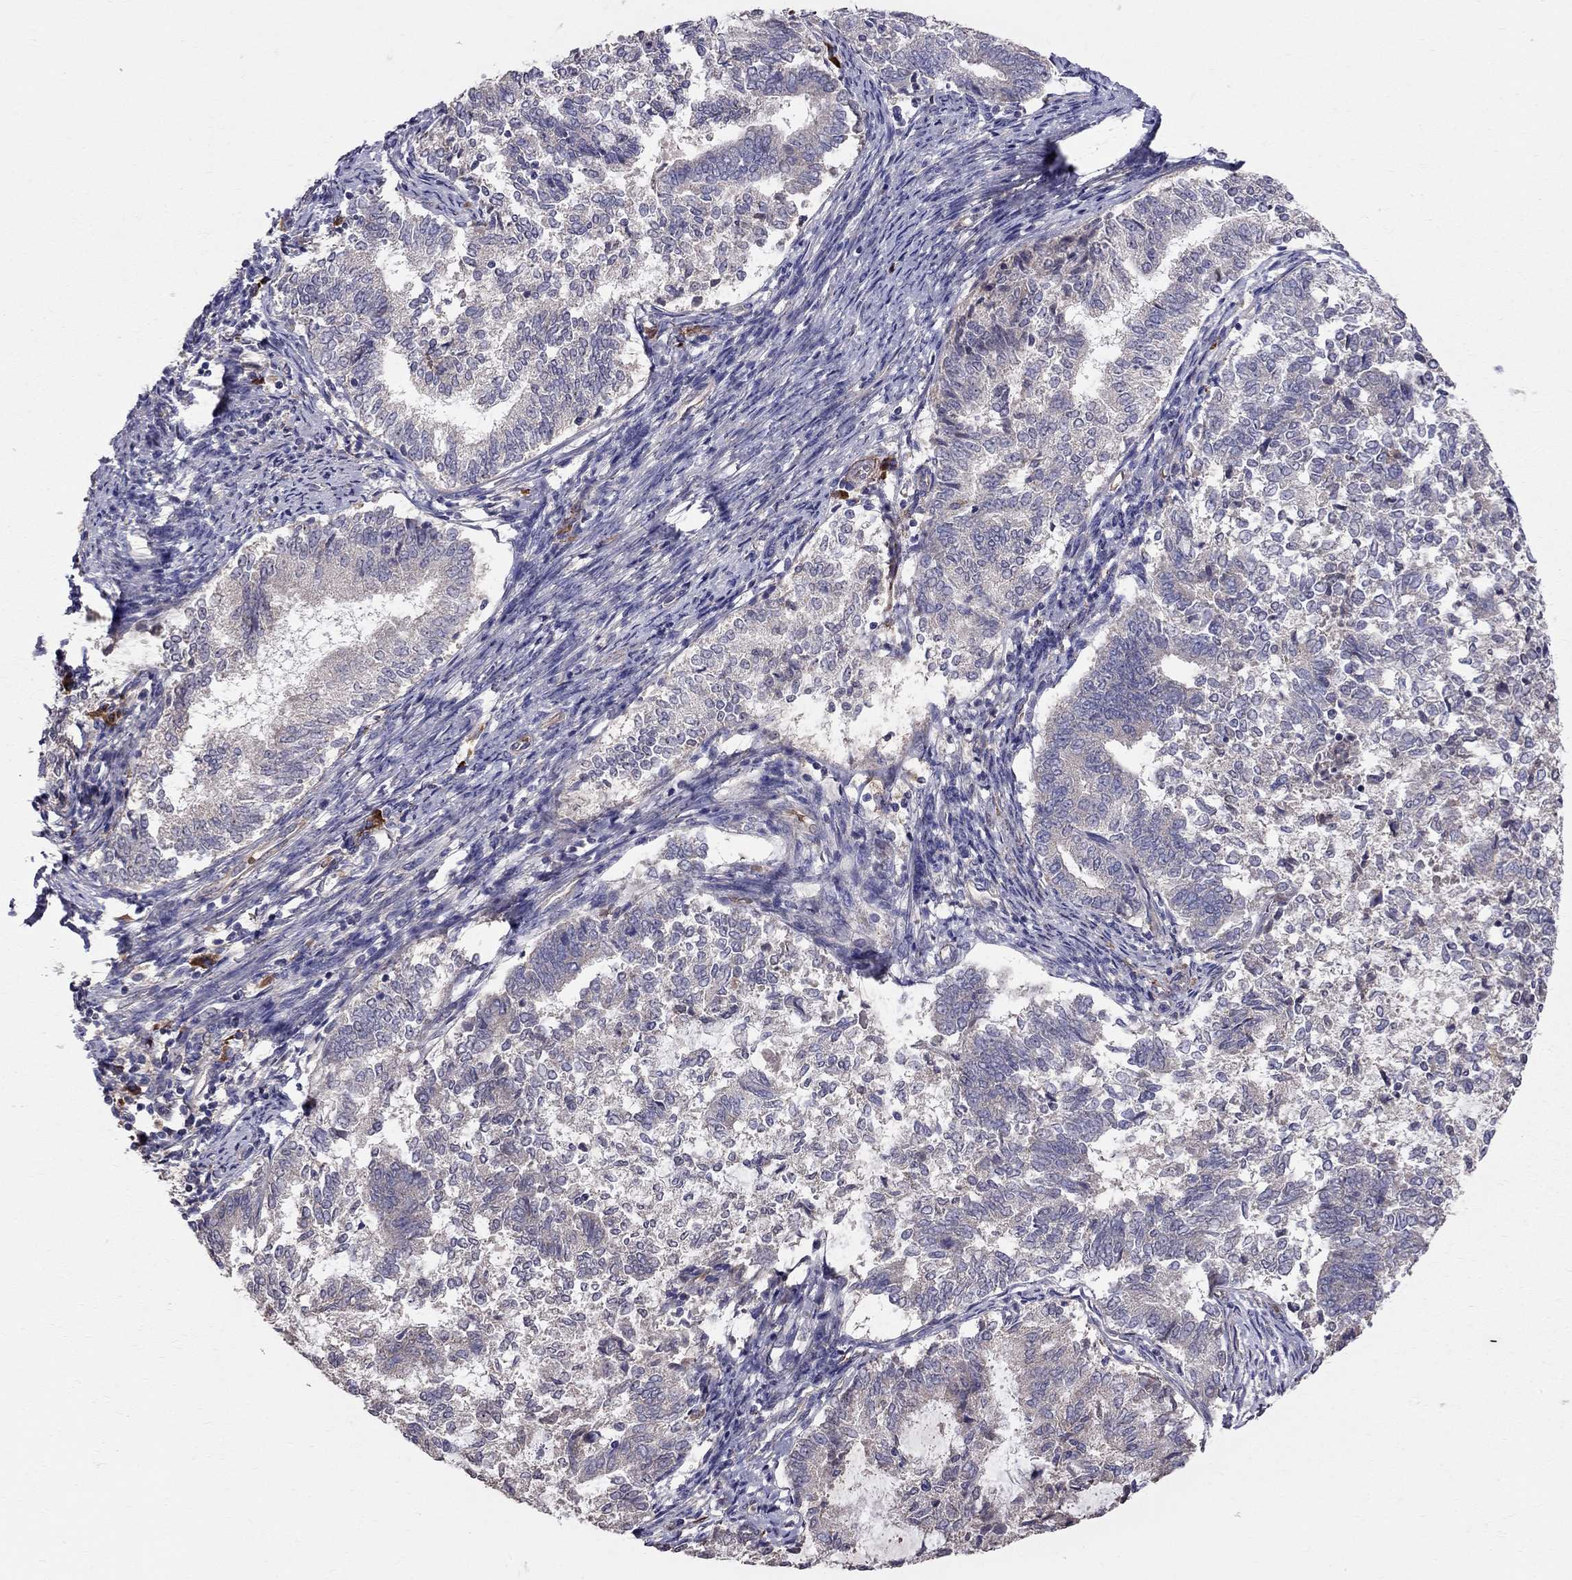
{"staining": {"intensity": "negative", "quantity": "none", "location": "none"}, "tissue": "endometrial cancer", "cell_type": "Tumor cells", "image_type": "cancer", "snomed": [{"axis": "morphology", "description": "Adenocarcinoma, NOS"}, {"axis": "topography", "description": "Endometrium"}], "caption": "The histopathology image exhibits no significant expression in tumor cells of endometrial adenocarcinoma. (Stains: DAB IHC with hematoxylin counter stain, Microscopy: brightfield microscopy at high magnification).", "gene": "PIK3CG", "patient": {"sex": "female", "age": 65}}